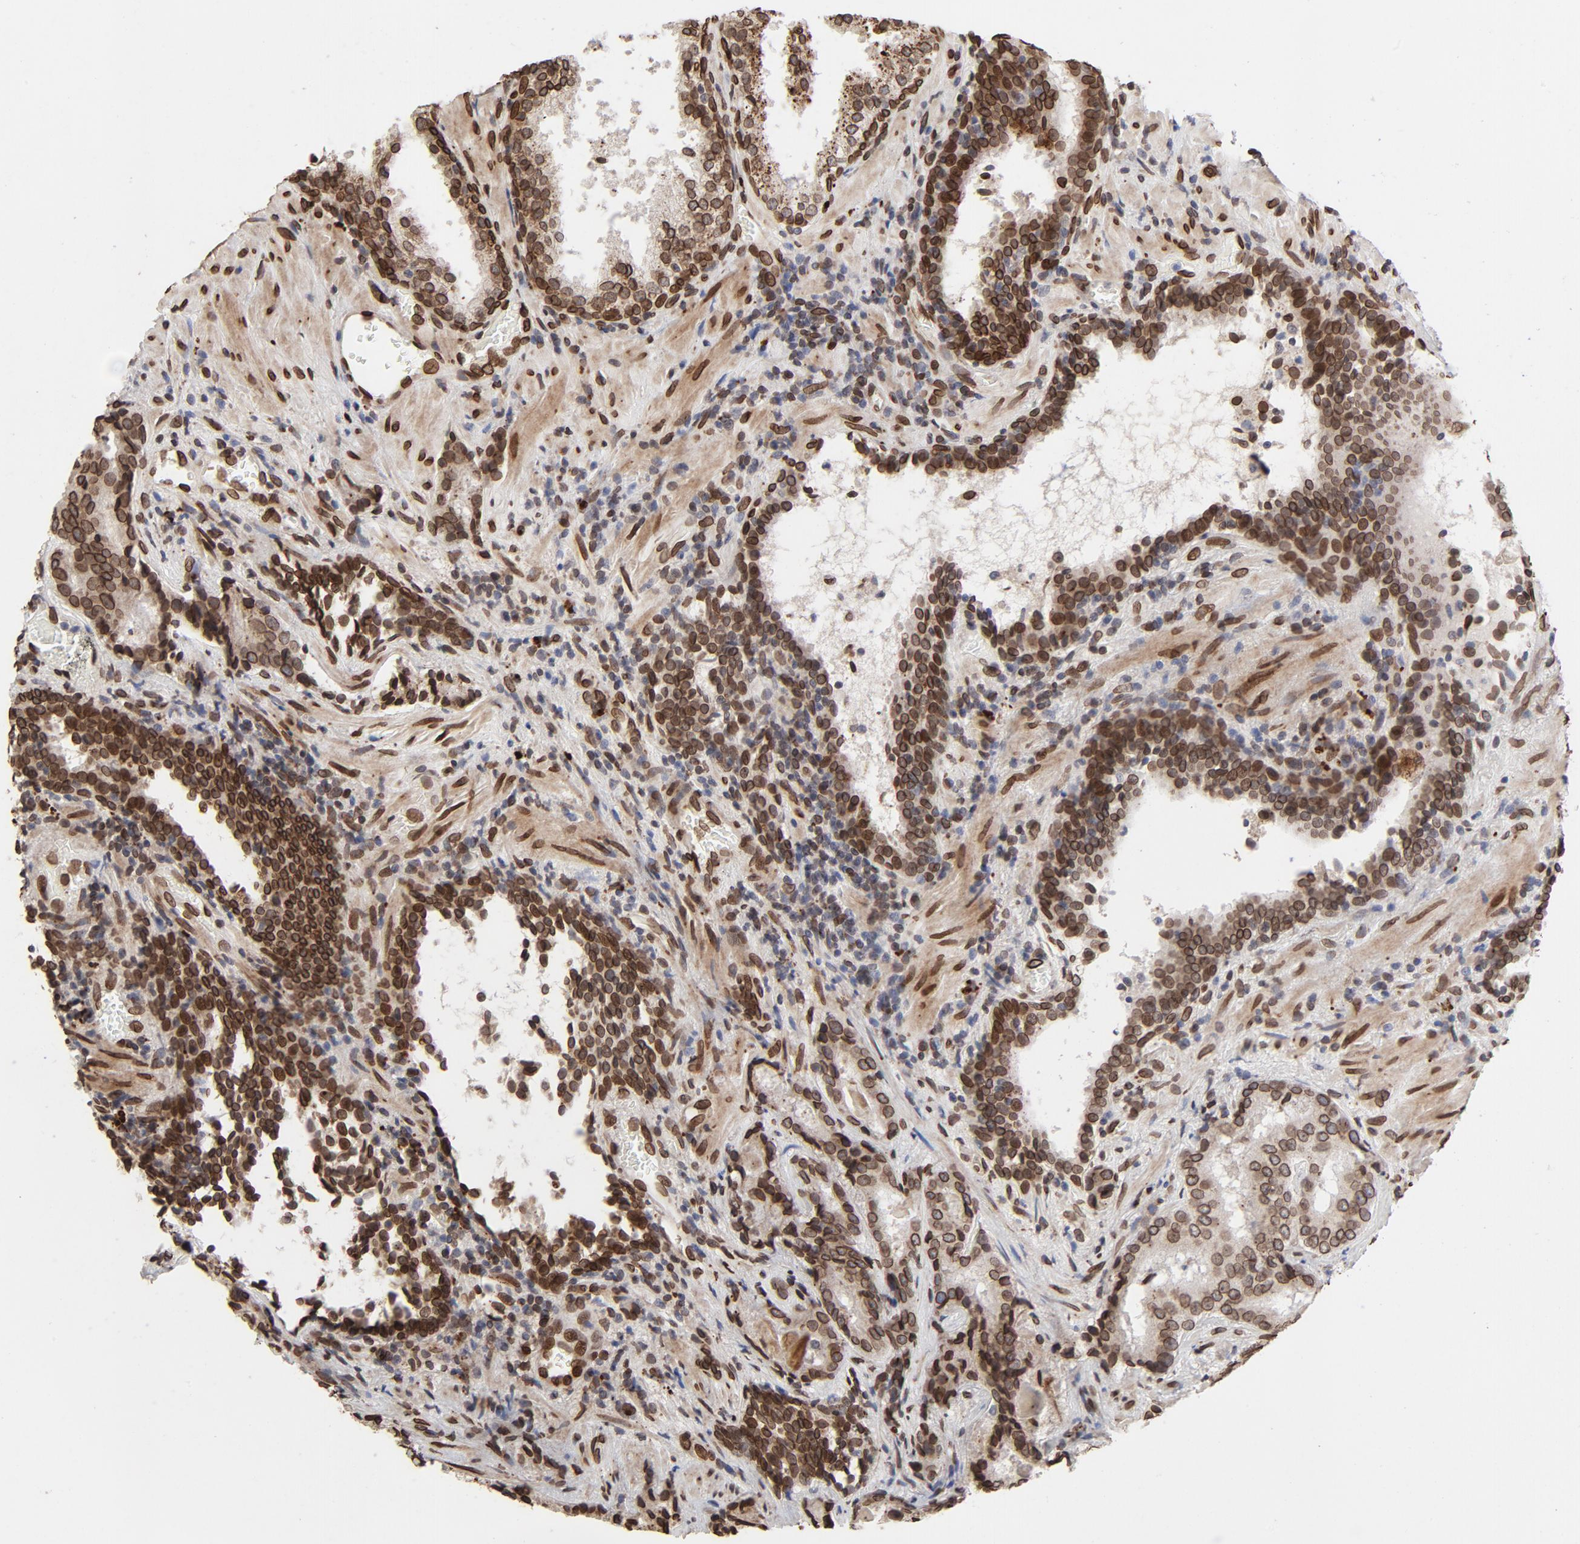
{"staining": {"intensity": "strong", "quantity": ">75%", "location": "cytoplasmic/membranous,nuclear"}, "tissue": "prostate cancer", "cell_type": "Tumor cells", "image_type": "cancer", "snomed": [{"axis": "morphology", "description": "Adenocarcinoma, High grade"}, {"axis": "topography", "description": "Prostate"}], "caption": "Immunohistochemical staining of human adenocarcinoma (high-grade) (prostate) demonstrates high levels of strong cytoplasmic/membranous and nuclear staining in about >75% of tumor cells.", "gene": "LMNA", "patient": {"sex": "male", "age": 58}}